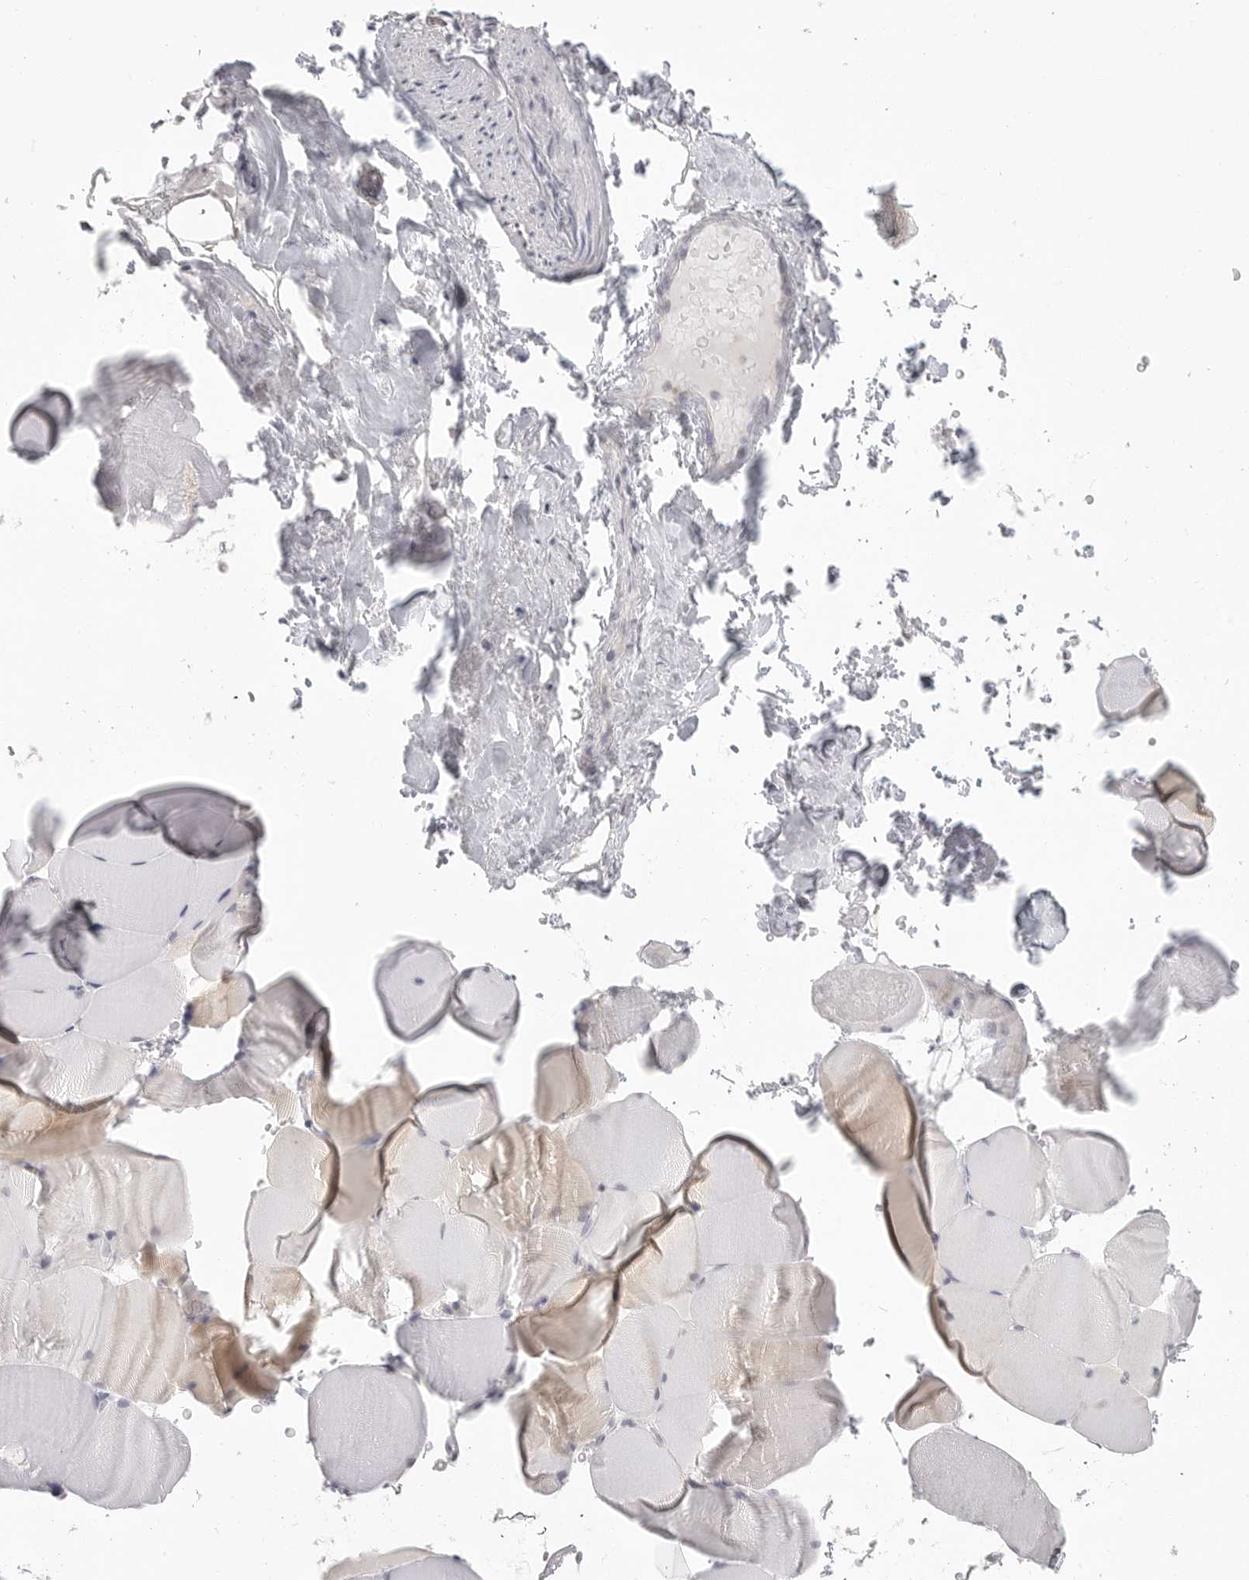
{"staining": {"intensity": "negative", "quantity": "none", "location": "none"}, "tissue": "skeletal muscle", "cell_type": "Myocytes", "image_type": "normal", "snomed": [{"axis": "morphology", "description": "Normal tissue, NOS"}, {"axis": "topography", "description": "Skeletal muscle"}, {"axis": "topography", "description": "Parathyroid gland"}], "caption": "An immunohistochemistry (IHC) micrograph of unremarkable skeletal muscle is shown. There is no staining in myocytes of skeletal muscle.", "gene": "HMGCS2", "patient": {"sex": "female", "age": 37}}